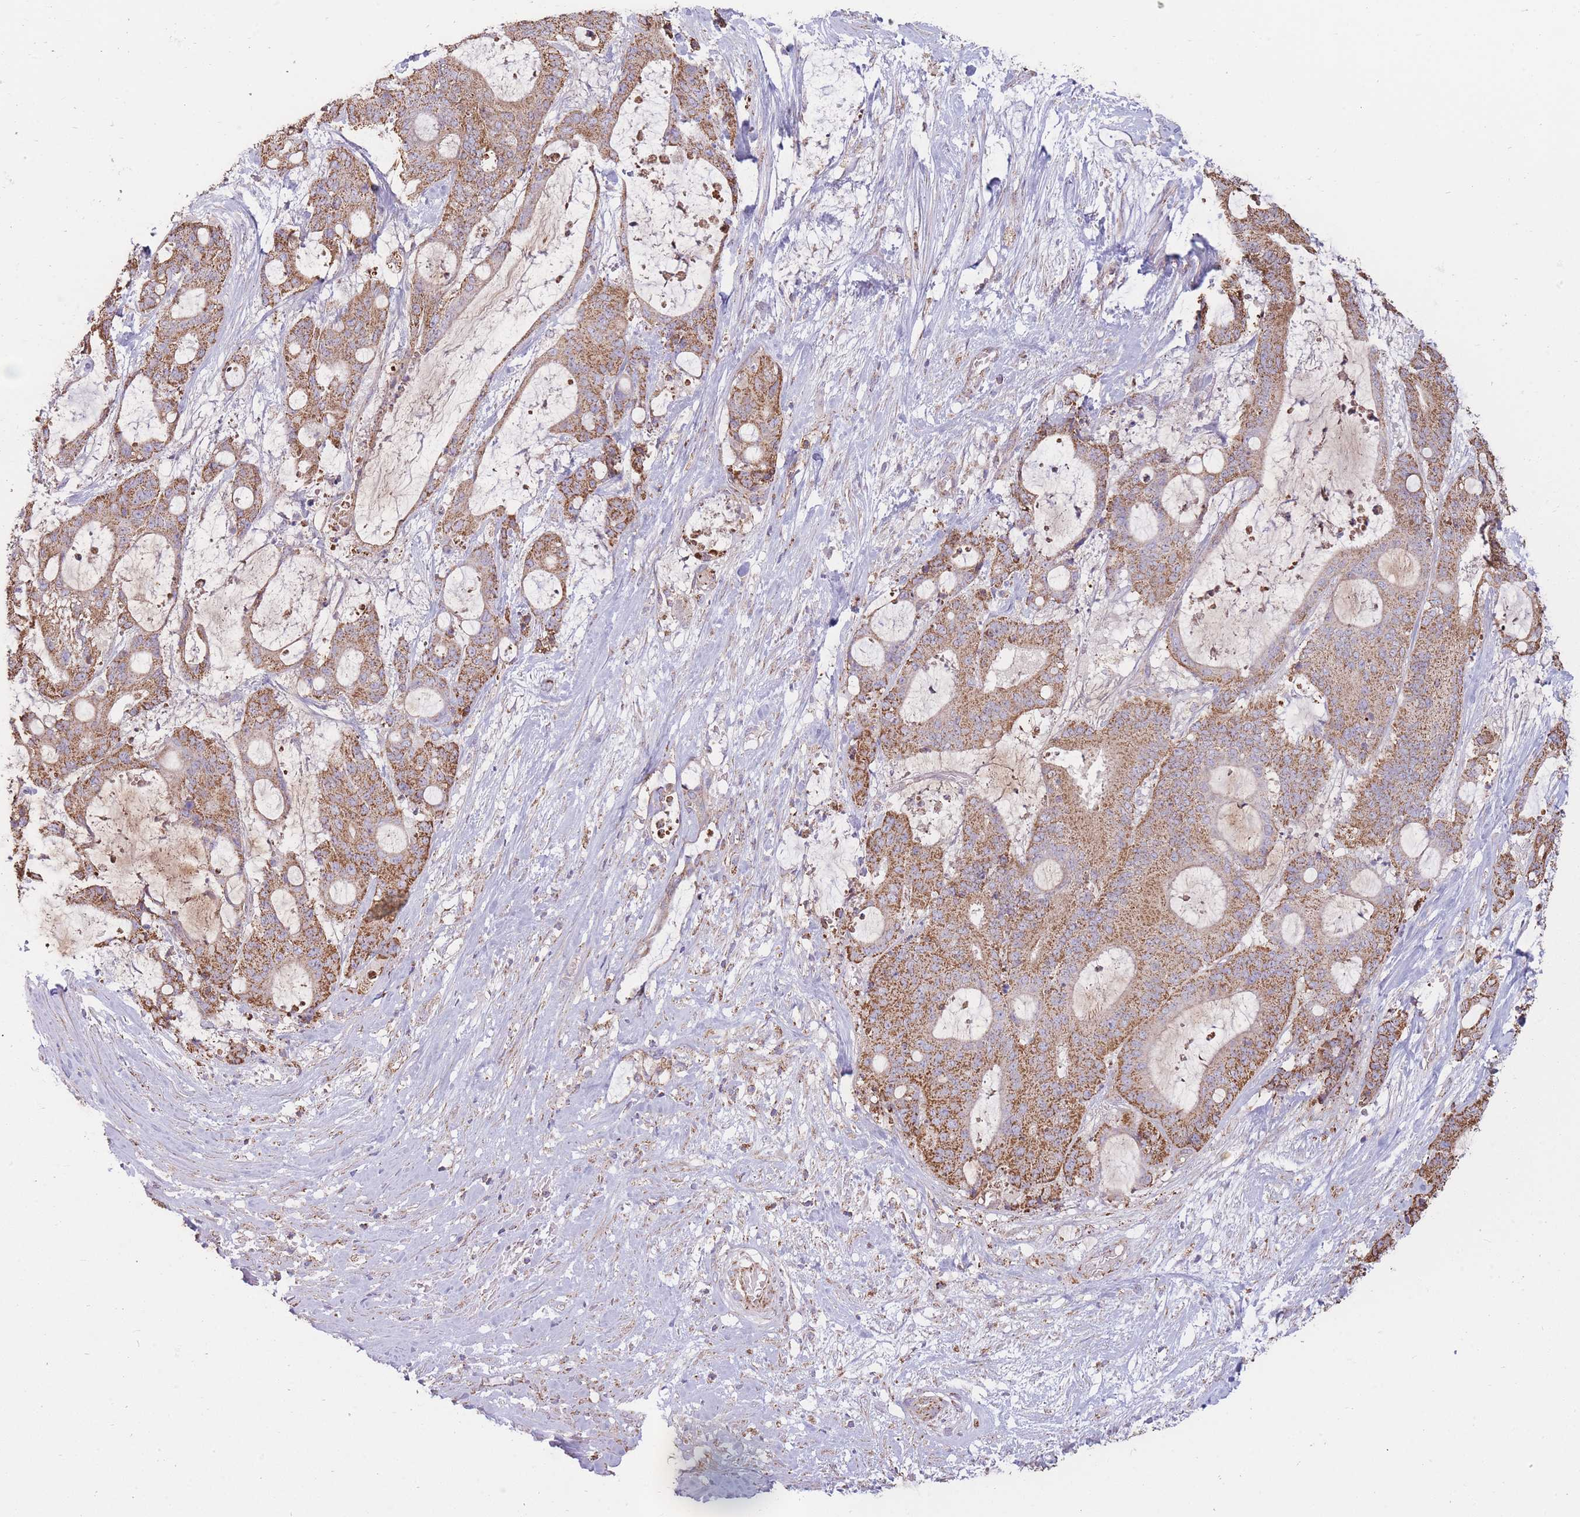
{"staining": {"intensity": "moderate", "quantity": ">75%", "location": "cytoplasmic/membranous"}, "tissue": "liver cancer", "cell_type": "Tumor cells", "image_type": "cancer", "snomed": [{"axis": "morphology", "description": "Normal tissue, NOS"}, {"axis": "morphology", "description": "Cholangiocarcinoma"}, {"axis": "topography", "description": "Liver"}, {"axis": "topography", "description": "Peripheral nerve tissue"}], "caption": "There is medium levels of moderate cytoplasmic/membranous staining in tumor cells of liver cancer (cholangiocarcinoma), as demonstrated by immunohistochemical staining (brown color).", "gene": "KIF16B", "patient": {"sex": "female", "age": 73}}